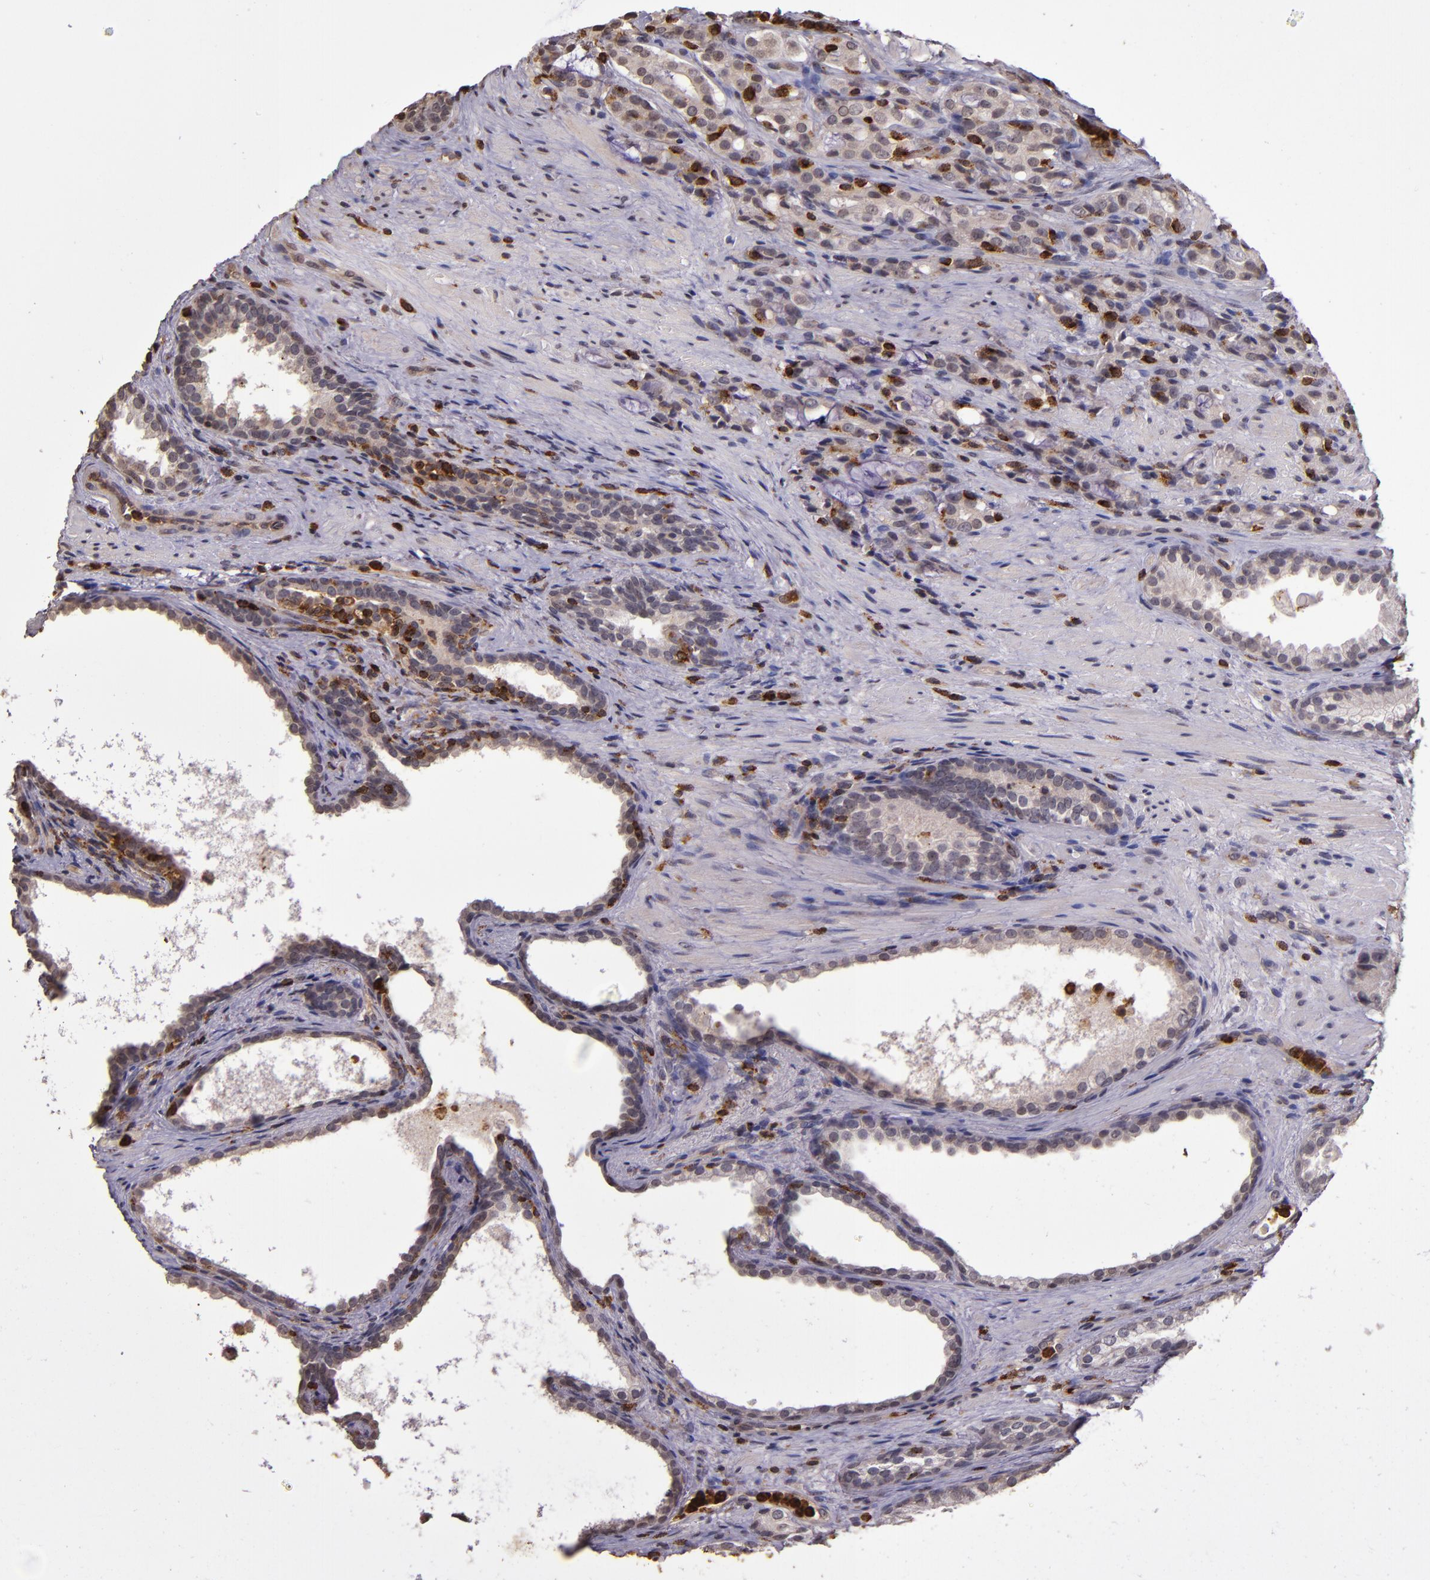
{"staining": {"intensity": "negative", "quantity": "none", "location": "none"}, "tissue": "prostate cancer", "cell_type": "Tumor cells", "image_type": "cancer", "snomed": [{"axis": "morphology", "description": "Adenocarcinoma, High grade"}, {"axis": "topography", "description": "Prostate"}], "caption": "Protein analysis of high-grade adenocarcinoma (prostate) shows no significant staining in tumor cells.", "gene": "SLC2A3", "patient": {"sex": "male", "age": 72}}